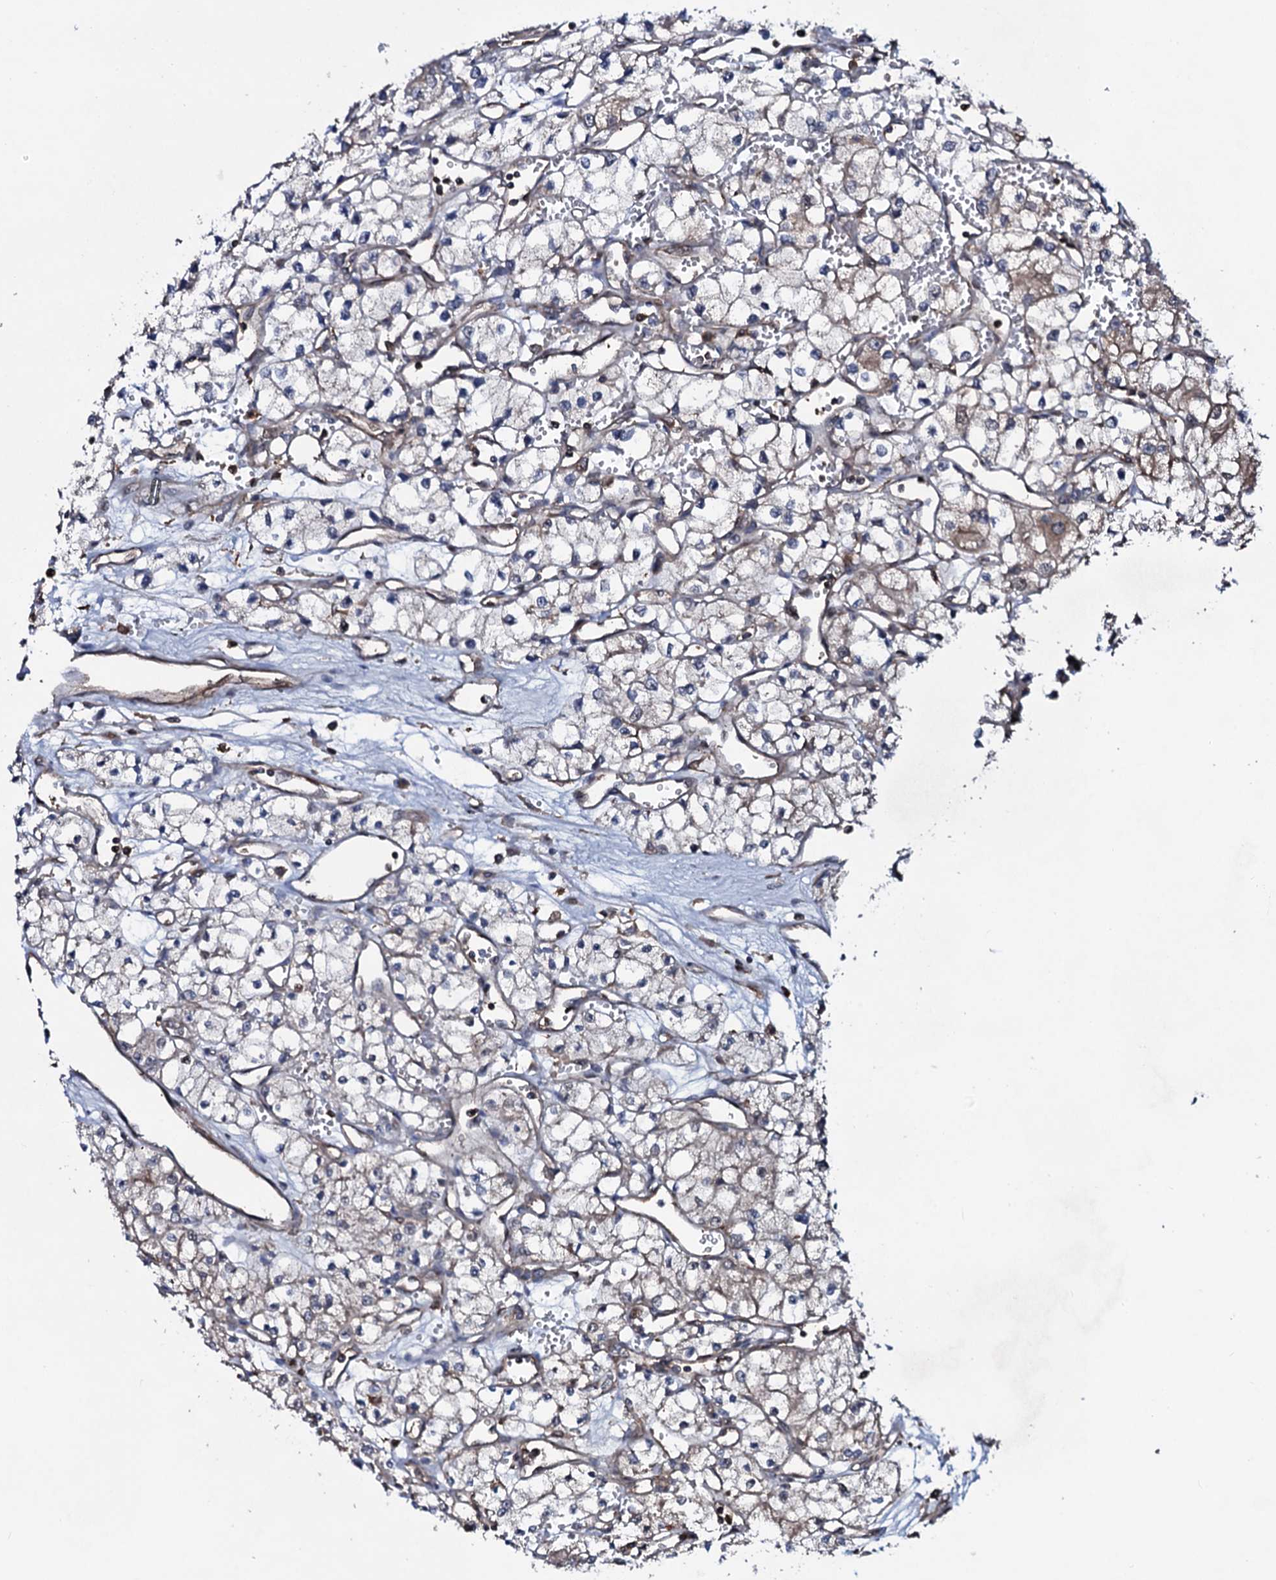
{"staining": {"intensity": "negative", "quantity": "none", "location": "none"}, "tissue": "renal cancer", "cell_type": "Tumor cells", "image_type": "cancer", "snomed": [{"axis": "morphology", "description": "Adenocarcinoma, NOS"}, {"axis": "topography", "description": "Kidney"}], "caption": "IHC image of human renal adenocarcinoma stained for a protein (brown), which shows no staining in tumor cells. (DAB (3,3'-diaminobenzidine) immunohistochemistry (IHC), high magnification).", "gene": "COG6", "patient": {"sex": "male", "age": 59}}